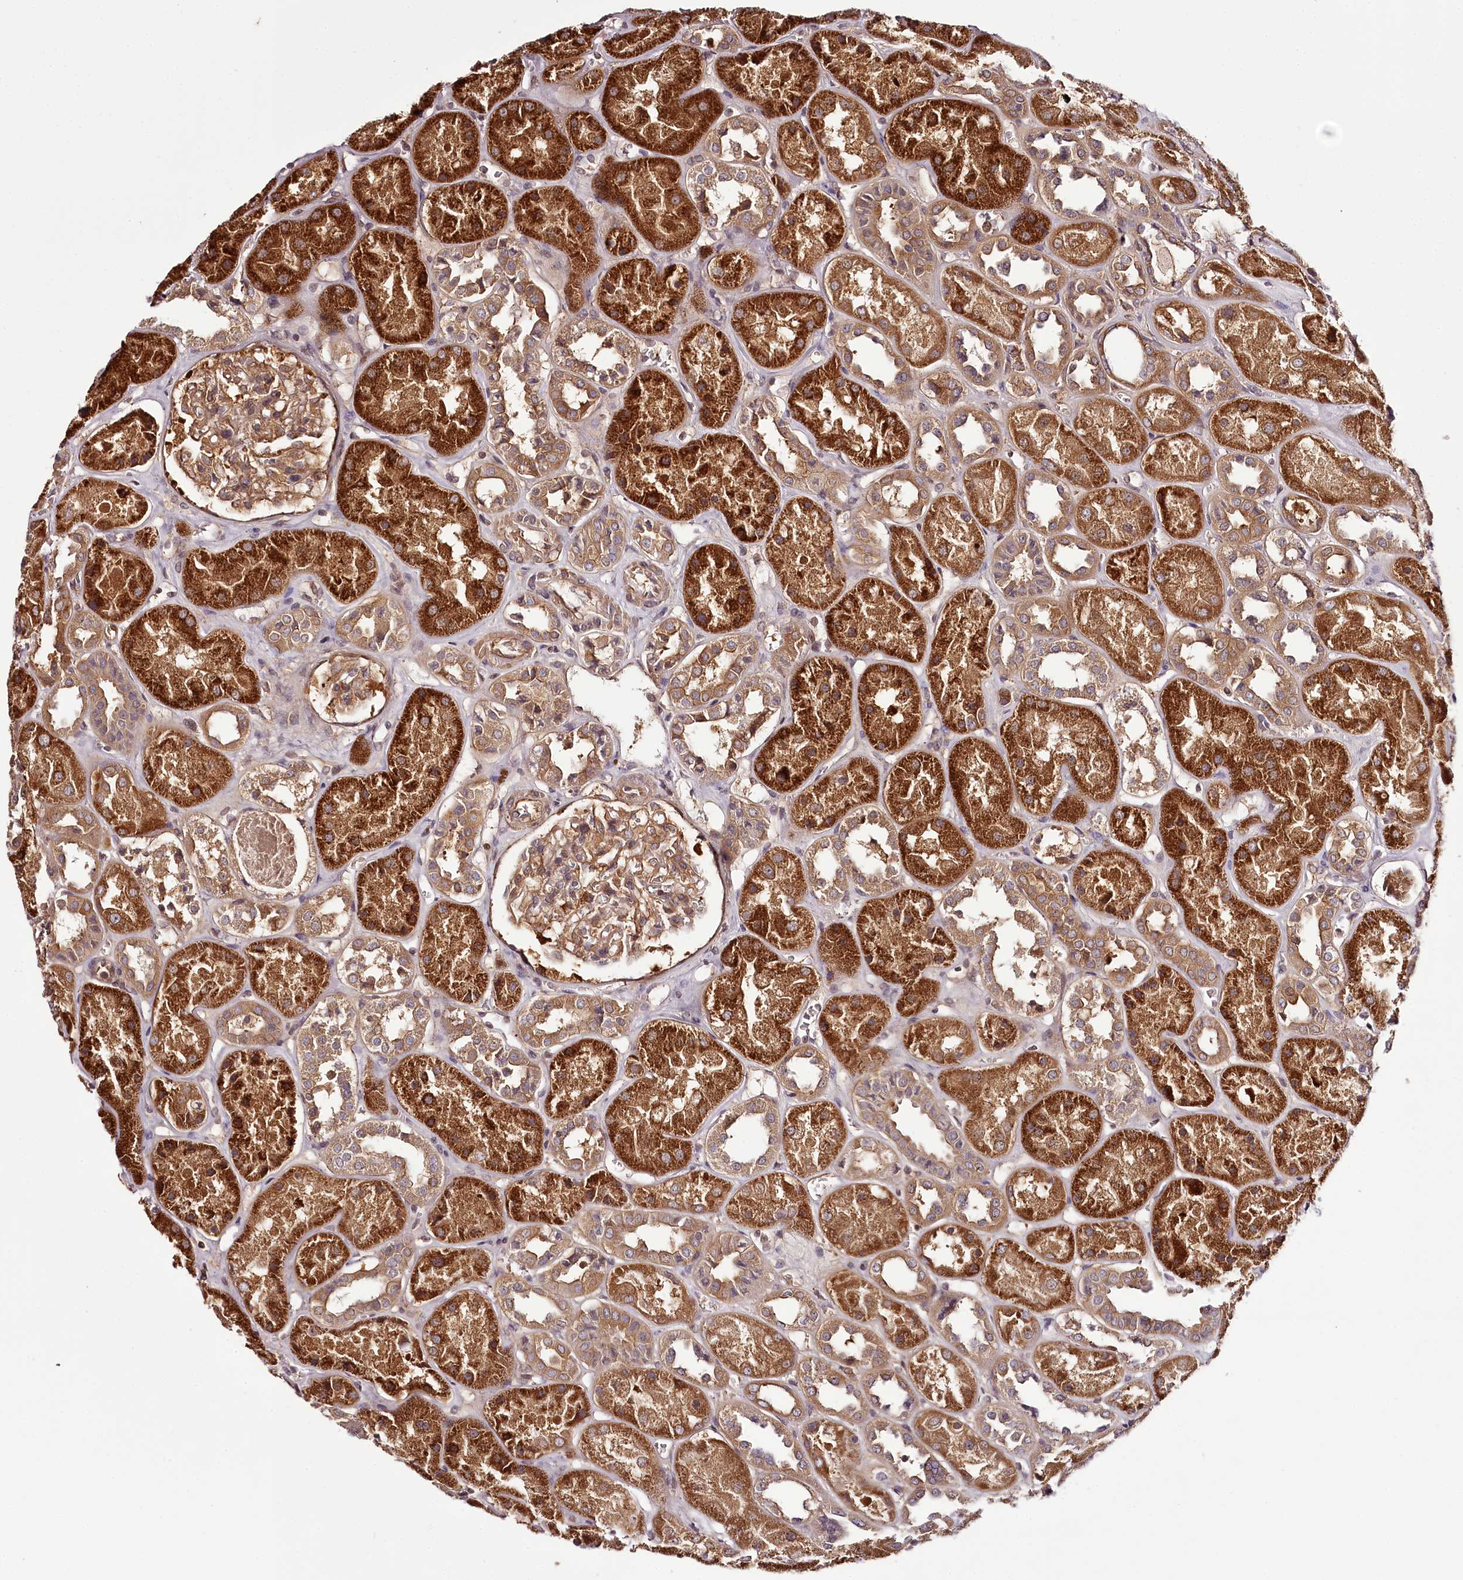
{"staining": {"intensity": "moderate", "quantity": ">75%", "location": "cytoplasmic/membranous"}, "tissue": "kidney", "cell_type": "Cells in glomeruli", "image_type": "normal", "snomed": [{"axis": "morphology", "description": "Normal tissue, NOS"}, {"axis": "topography", "description": "Kidney"}], "caption": "Moderate cytoplasmic/membranous protein expression is seen in about >75% of cells in glomeruli in kidney.", "gene": "TARS1", "patient": {"sex": "male", "age": 70}}